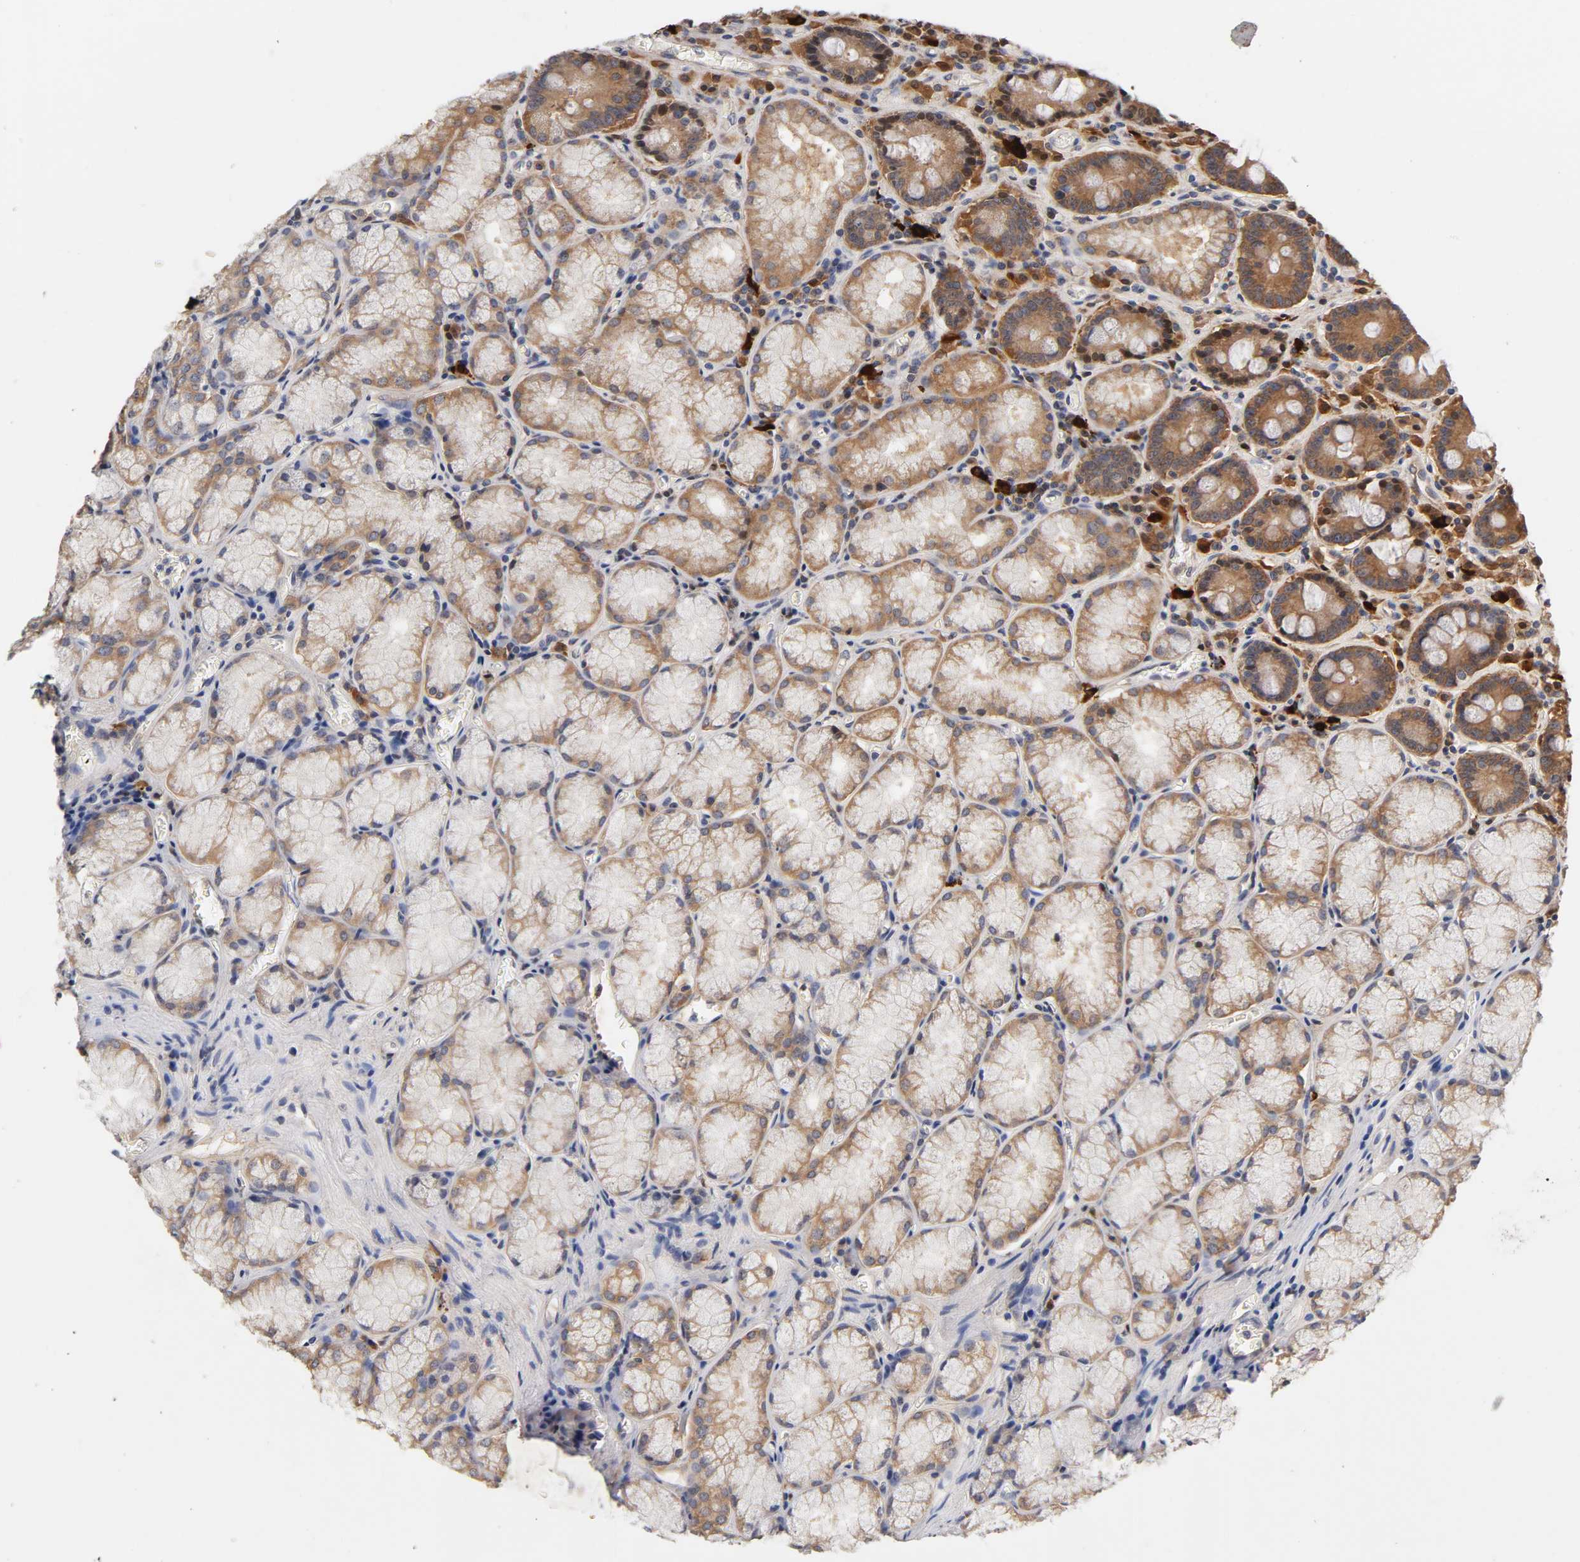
{"staining": {"intensity": "moderate", "quantity": ">75%", "location": "cytoplasmic/membranous"}, "tissue": "stomach", "cell_type": "Glandular cells", "image_type": "normal", "snomed": [{"axis": "morphology", "description": "Normal tissue, NOS"}, {"axis": "topography", "description": "Stomach, lower"}], "caption": "Stomach stained for a protein (brown) exhibits moderate cytoplasmic/membranous positive expression in about >75% of glandular cells.", "gene": "RPS29", "patient": {"sex": "male", "age": 56}}